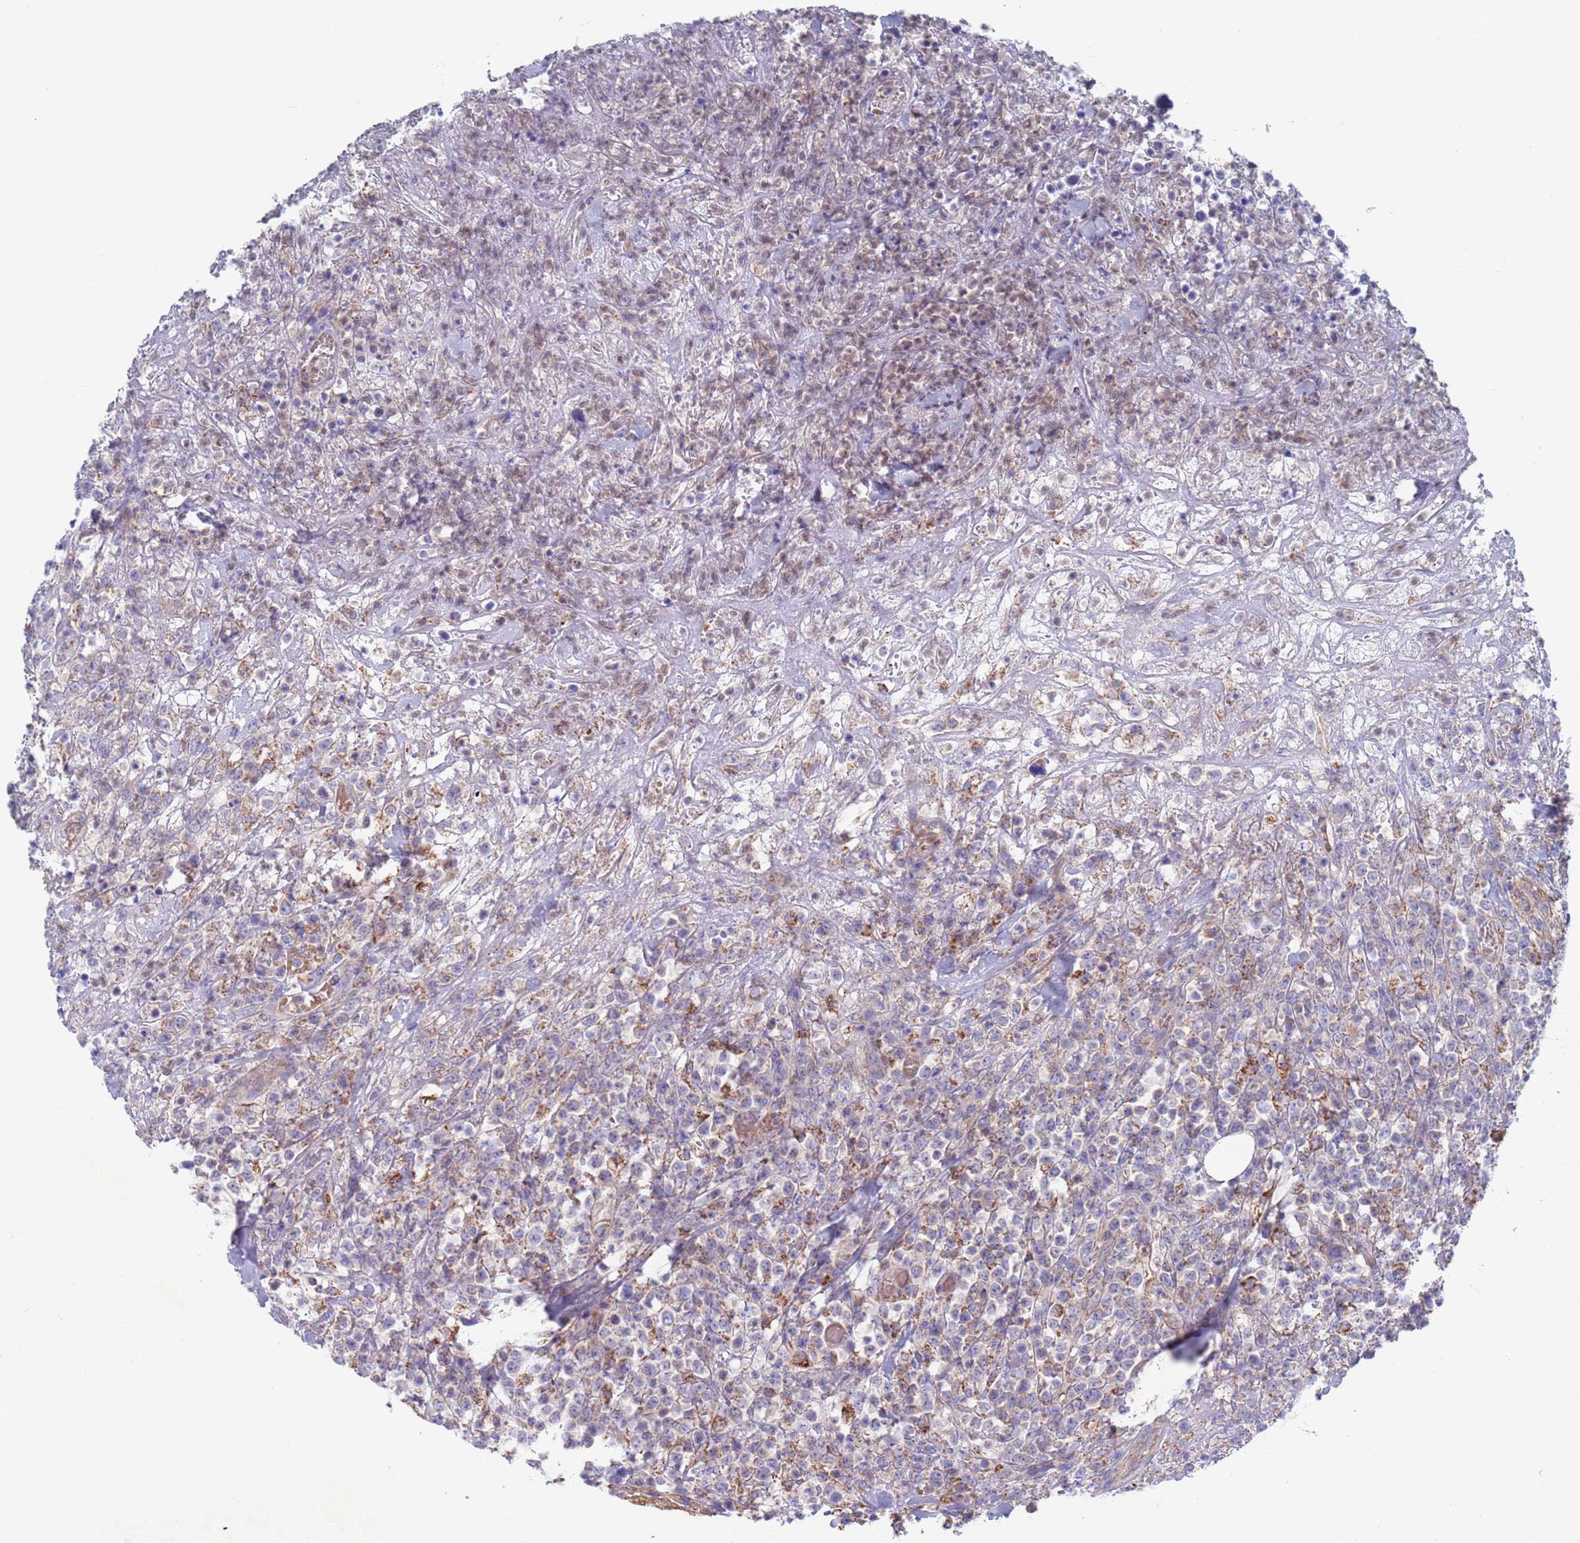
{"staining": {"intensity": "weak", "quantity": "<25%", "location": "cytoplasmic/membranous"}, "tissue": "lymphoma", "cell_type": "Tumor cells", "image_type": "cancer", "snomed": [{"axis": "morphology", "description": "Malignant lymphoma, non-Hodgkin's type, High grade"}, {"axis": "topography", "description": "Colon"}], "caption": "Immunohistochemistry (IHC) photomicrograph of neoplastic tissue: human lymphoma stained with DAB (3,3'-diaminobenzidine) shows no significant protein positivity in tumor cells.", "gene": "CHCHD6", "patient": {"sex": "female", "age": 53}}